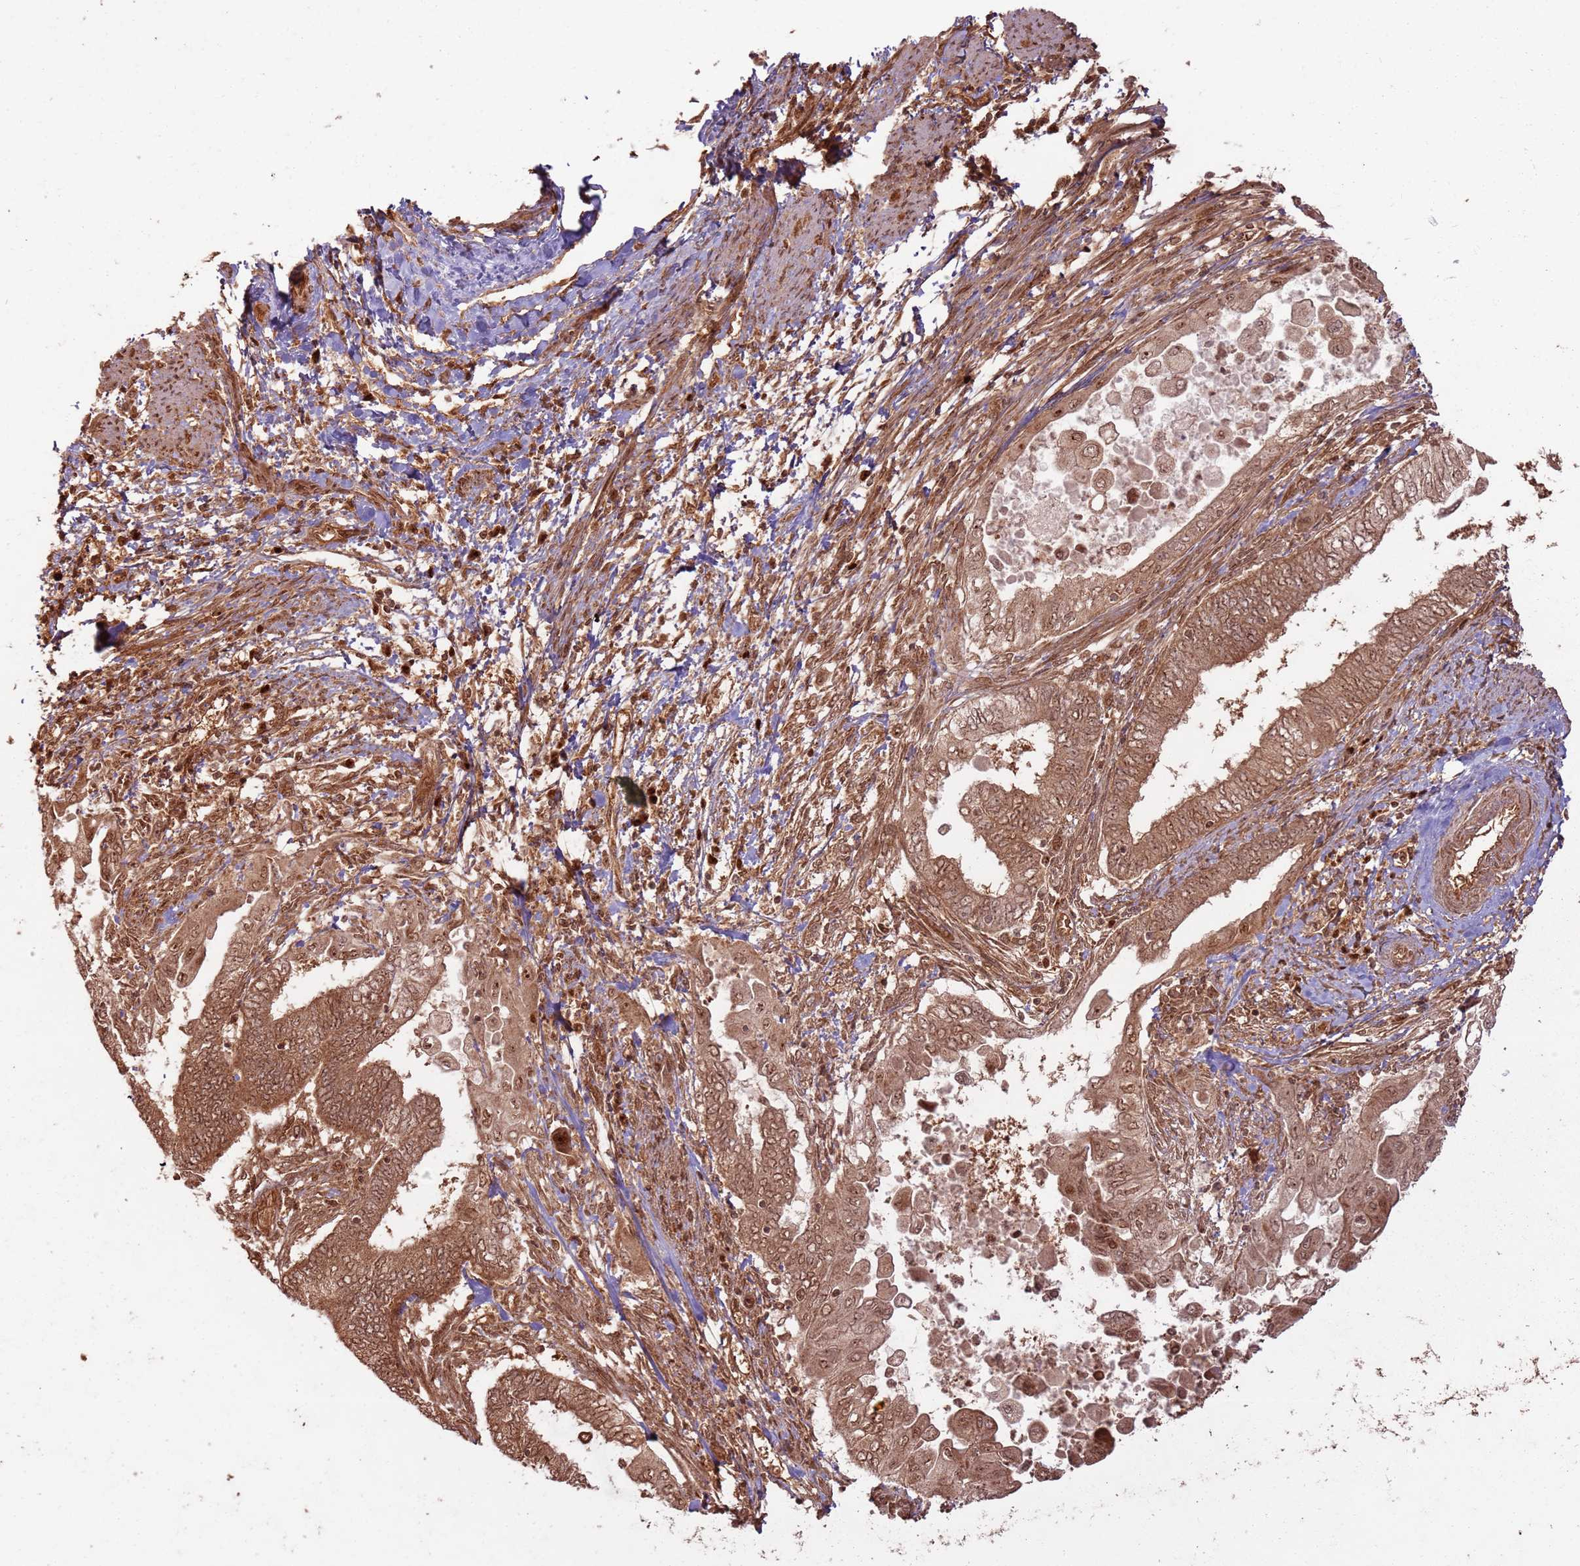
{"staining": {"intensity": "moderate", "quantity": ">75%", "location": "cytoplasmic/membranous"}, "tissue": "endometrial cancer", "cell_type": "Tumor cells", "image_type": "cancer", "snomed": [{"axis": "morphology", "description": "Adenocarcinoma, NOS"}, {"axis": "topography", "description": "Uterus"}, {"axis": "topography", "description": "Endometrium"}], "caption": "The immunohistochemical stain labels moderate cytoplasmic/membranous positivity in tumor cells of endometrial cancer tissue.", "gene": "TBC1D13", "patient": {"sex": "female", "age": 70}}